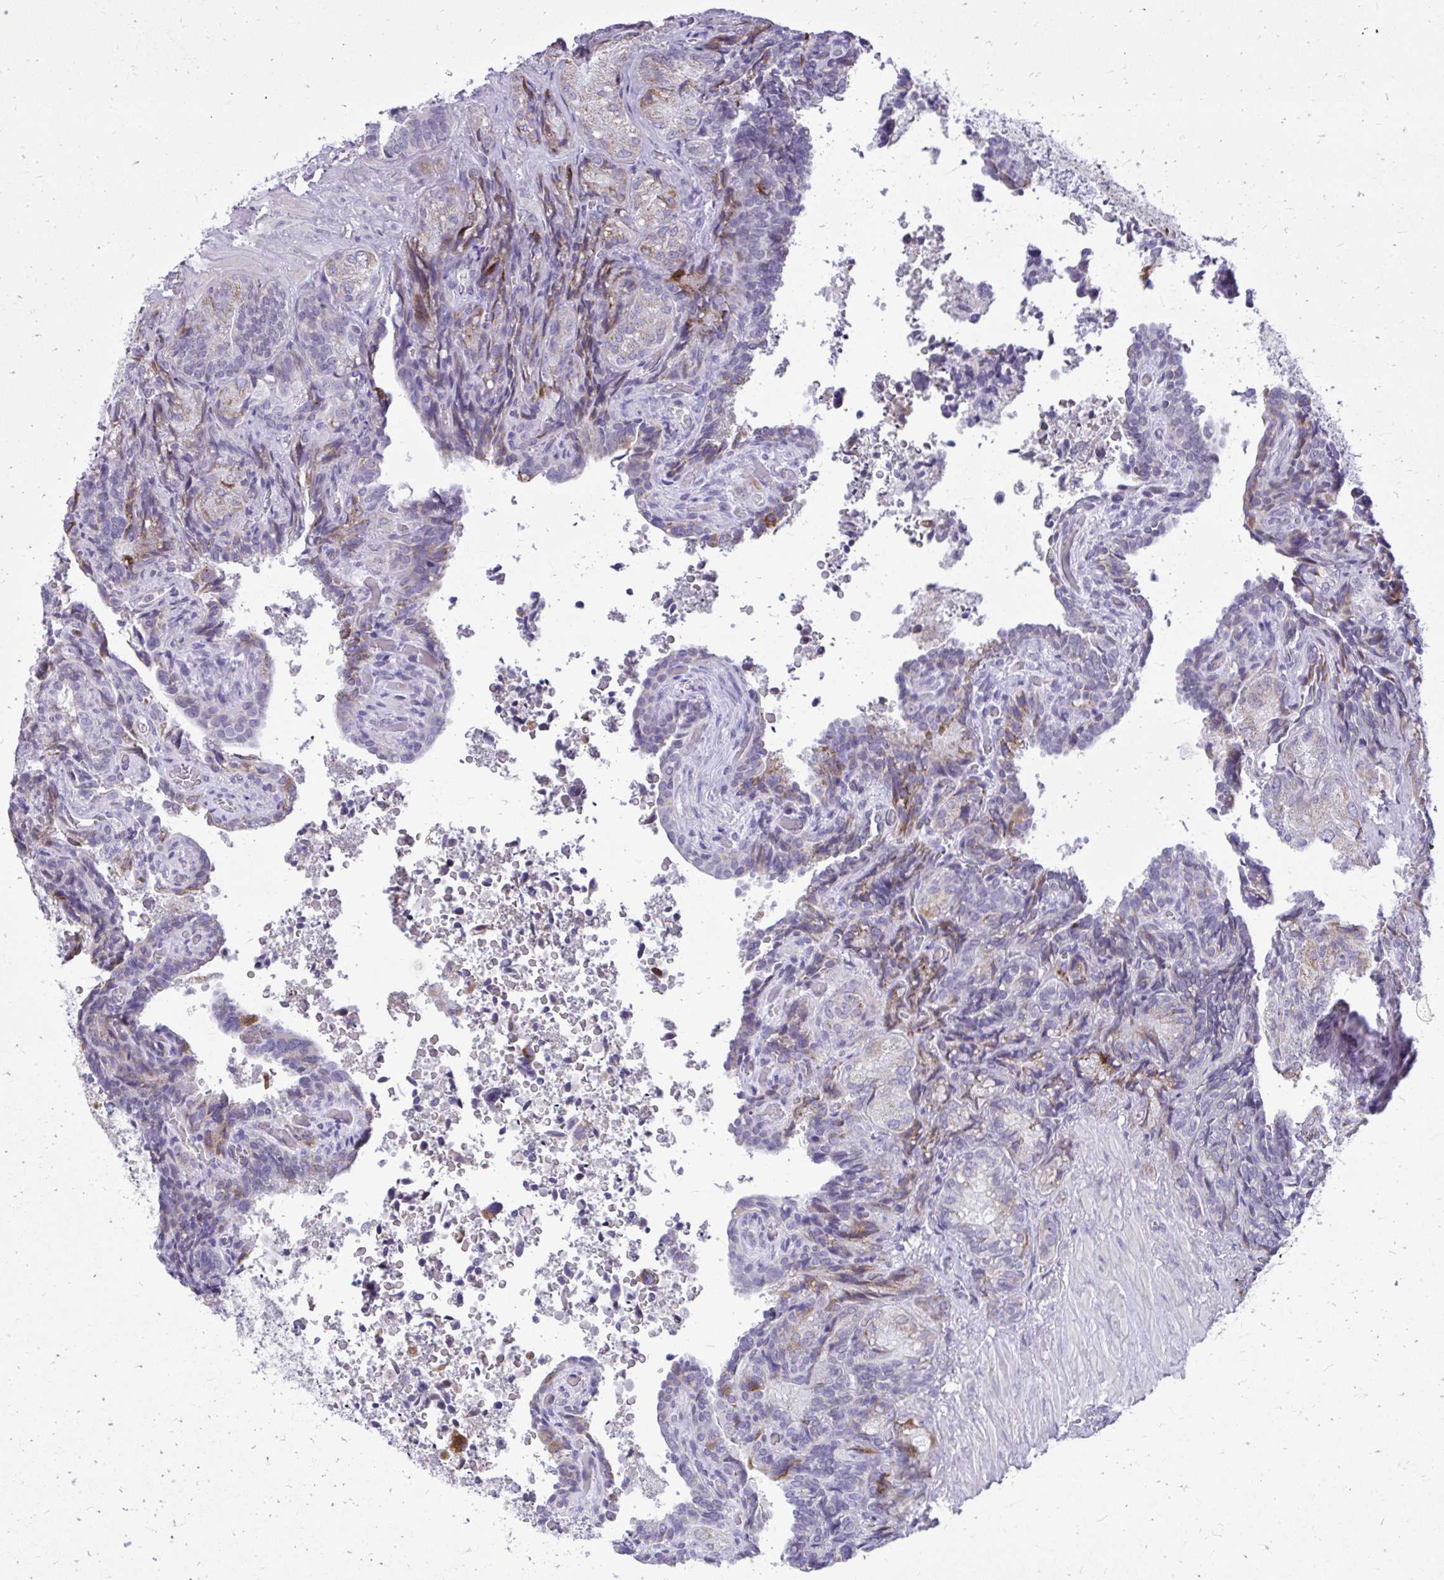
{"staining": {"intensity": "moderate", "quantity": "<25%", "location": "cytoplasmic/membranous"}, "tissue": "seminal vesicle", "cell_type": "Glandular cells", "image_type": "normal", "snomed": [{"axis": "morphology", "description": "Normal tissue, NOS"}, {"axis": "topography", "description": "Seminal veicle"}], "caption": "This micrograph exhibits immunohistochemistry (IHC) staining of benign human seminal vesicle, with low moderate cytoplasmic/membranous positivity in approximately <25% of glandular cells.", "gene": "RPS6KA2", "patient": {"sex": "male", "age": 68}}